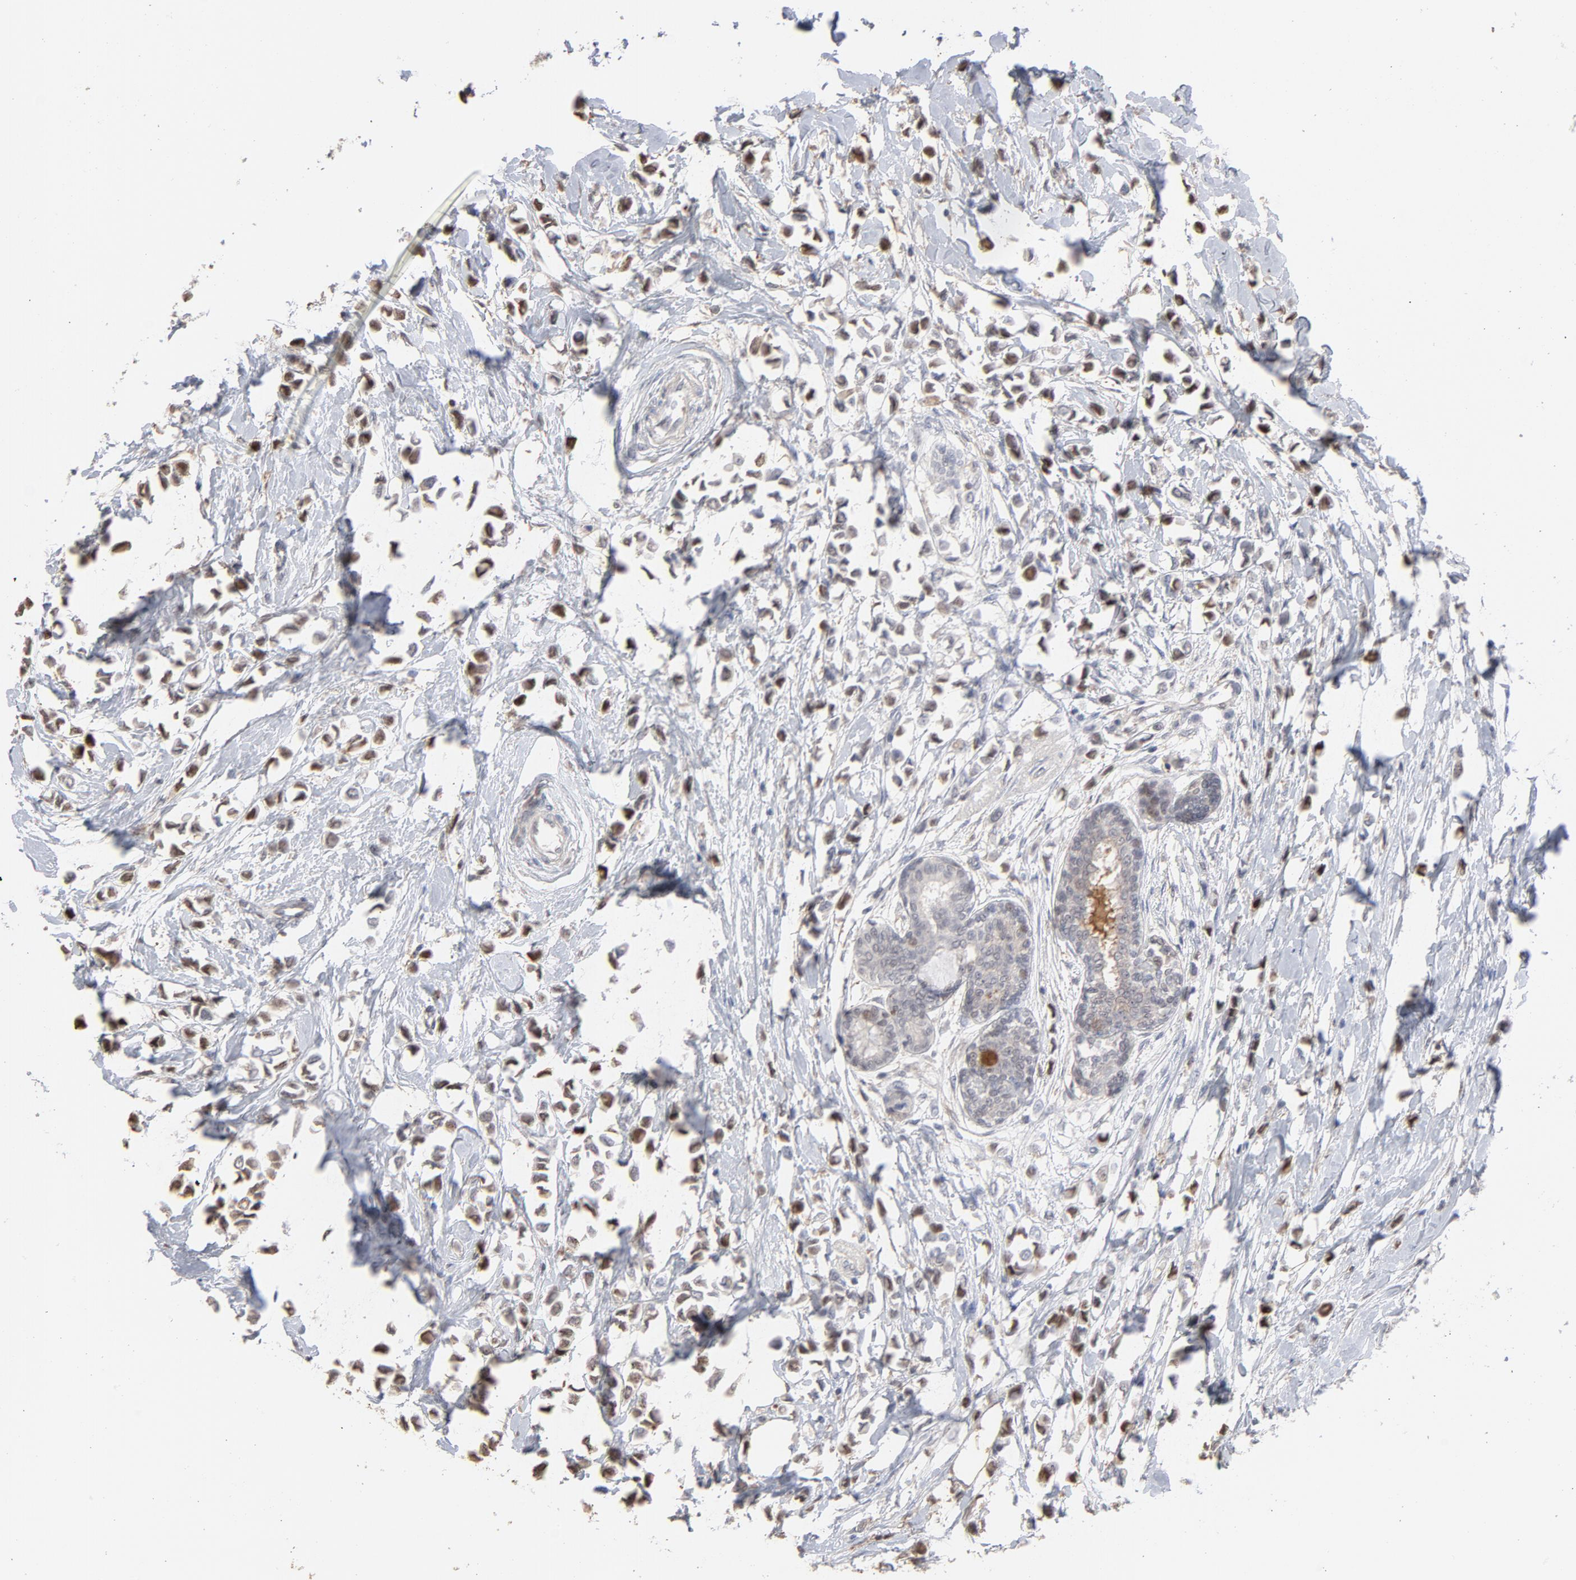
{"staining": {"intensity": "moderate", "quantity": "25%-75%", "location": "cytoplasmic/membranous,nuclear"}, "tissue": "breast cancer", "cell_type": "Tumor cells", "image_type": "cancer", "snomed": [{"axis": "morphology", "description": "Lobular carcinoma"}, {"axis": "topography", "description": "Breast"}], "caption": "Moderate cytoplasmic/membranous and nuclear positivity for a protein is present in about 25%-75% of tumor cells of breast cancer (lobular carcinoma) using immunohistochemistry.", "gene": "PNMA1", "patient": {"sex": "female", "age": 51}}